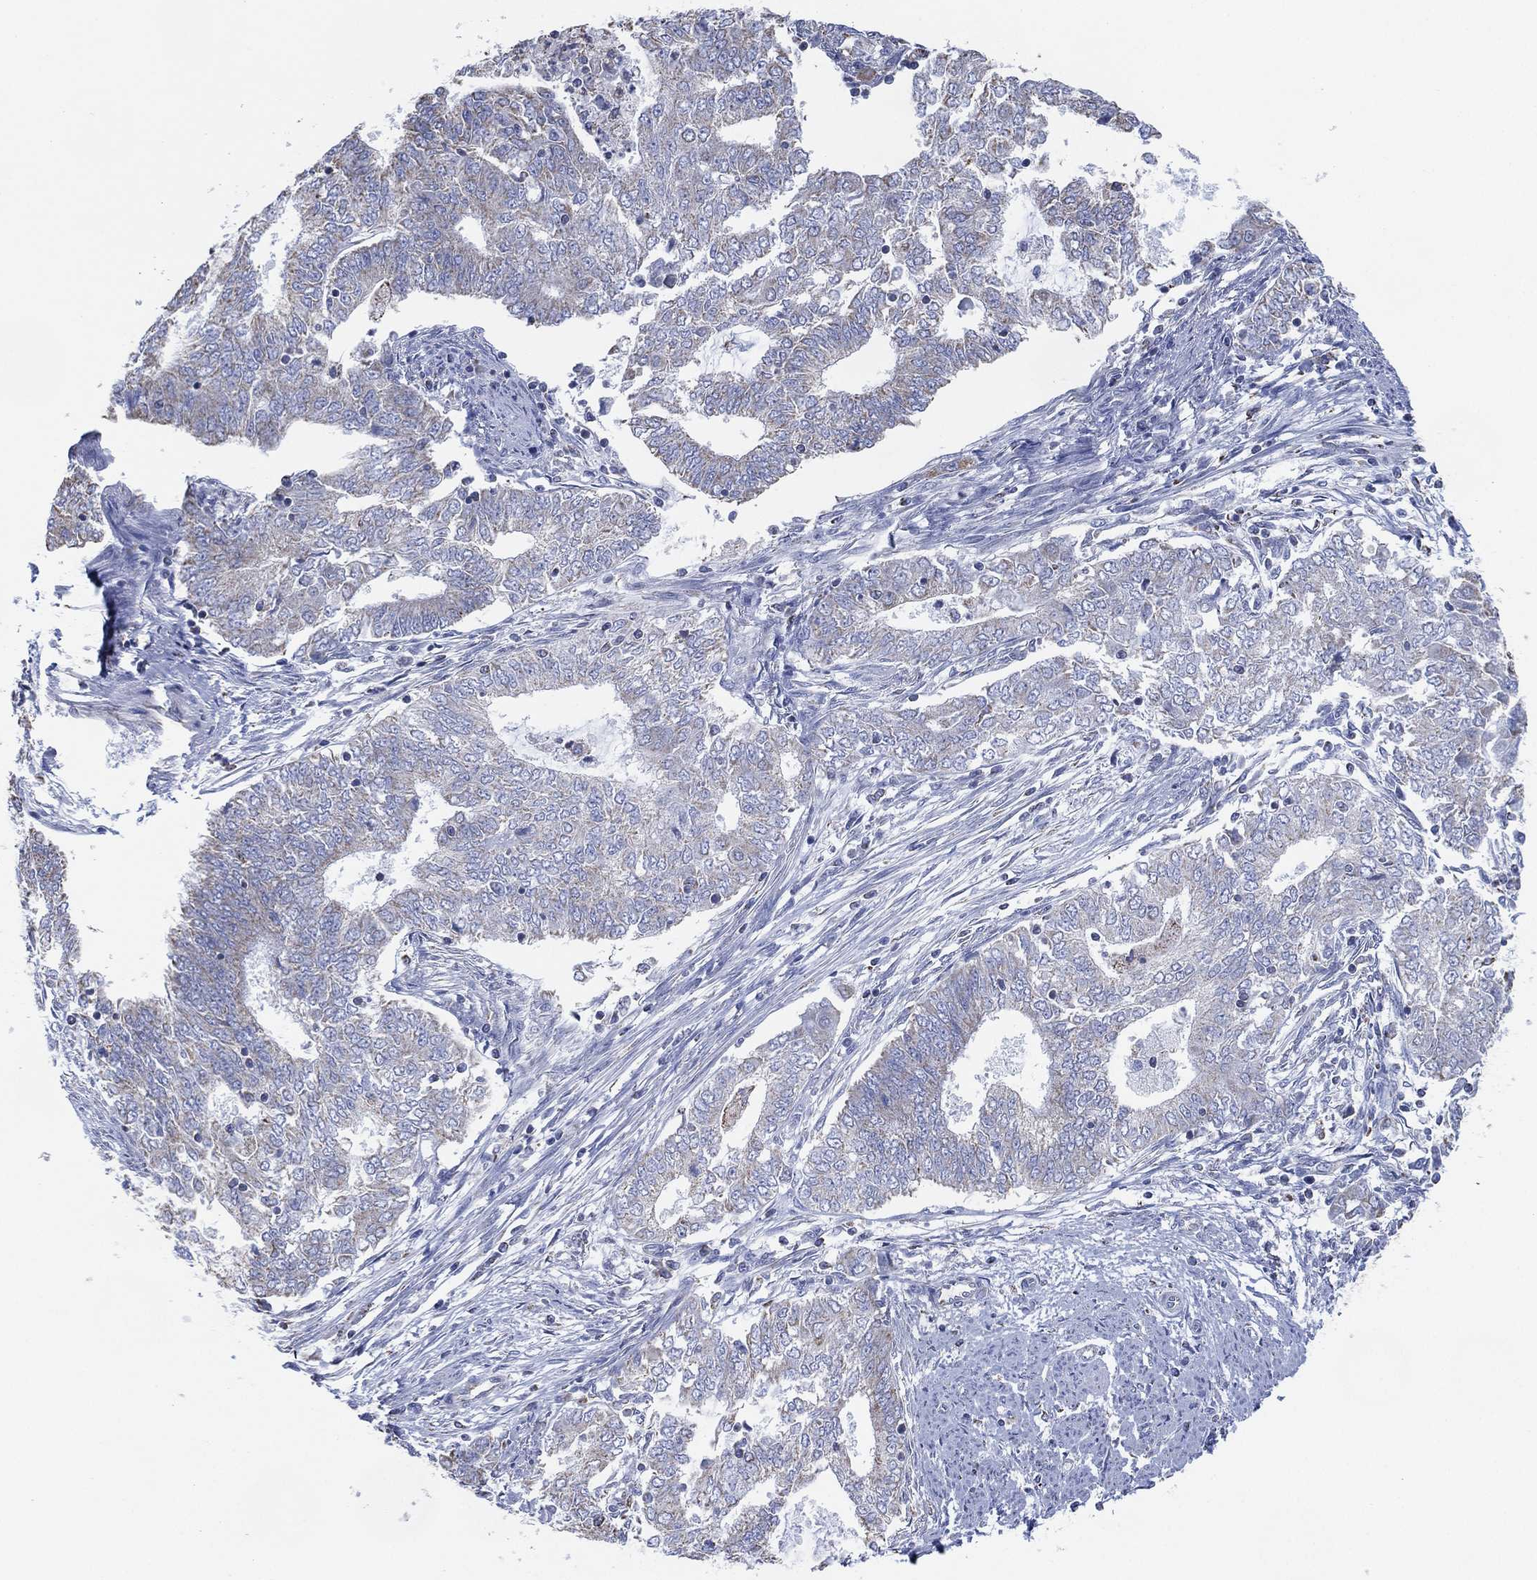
{"staining": {"intensity": "negative", "quantity": "none", "location": "none"}, "tissue": "endometrial cancer", "cell_type": "Tumor cells", "image_type": "cancer", "snomed": [{"axis": "morphology", "description": "Adenocarcinoma, NOS"}, {"axis": "topography", "description": "Endometrium"}], "caption": "Tumor cells show no significant protein expression in endometrial cancer.", "gene": "CFTR", "patient": {"sex": "female", "age": 62}}